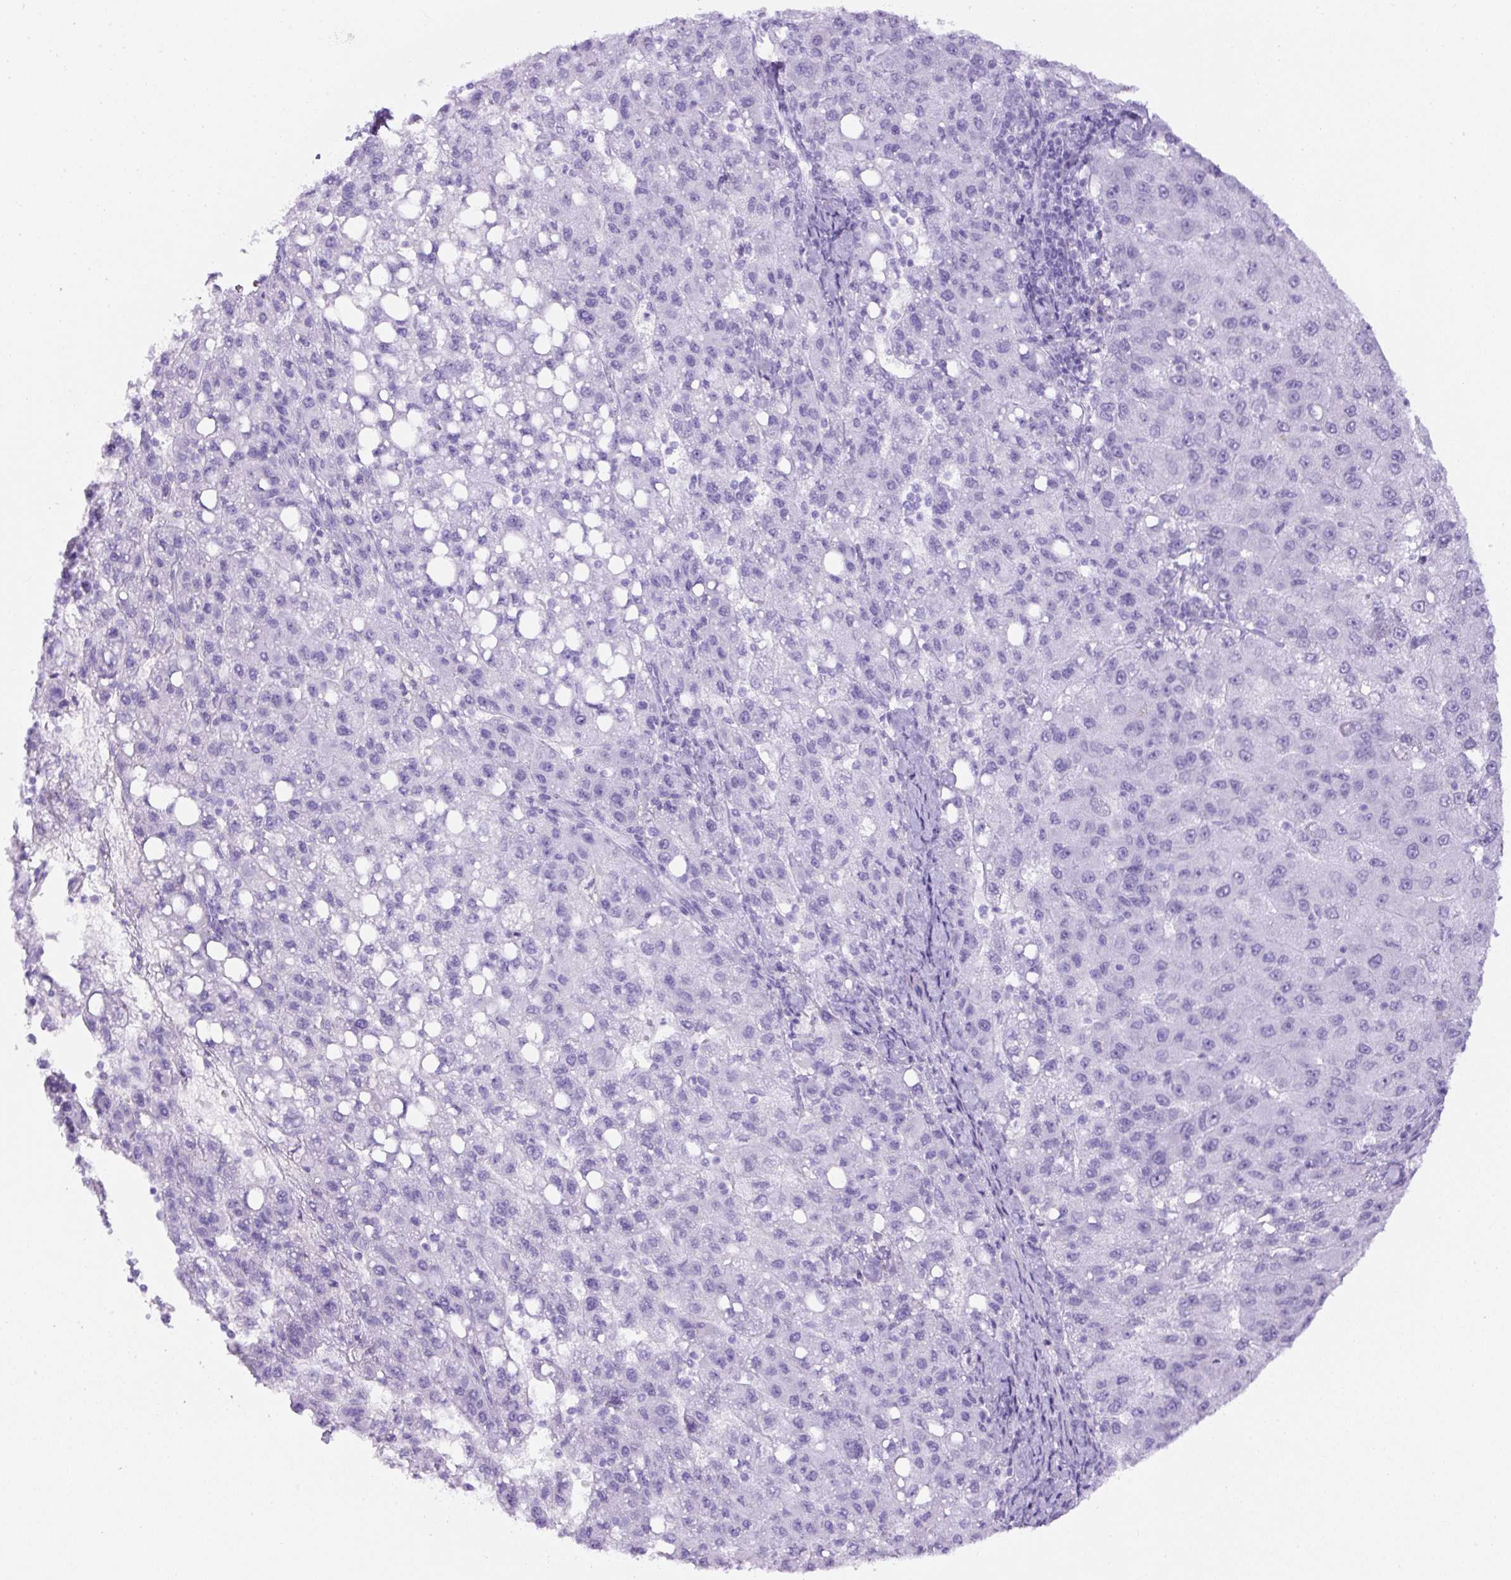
{"staining": {"intensity": "negative", "quantity": "none", "location": "none"}, "tissue": "liver cancer", "cell_type": "Tumor cells", "image_type": "cancer", "snomed": [{"axis": "morphology", "description": "Carcinoma, Hepatocellular, NOS"}, {"axis": "topography", "description": "Liver"}], "caption": "This is an immunohistochemistry image of hepatocellular carcinoma (liver). There is no positivity in tumor cells.", "gene": "TMEM200B", "patient": {"sex": "female", "age": 82}}